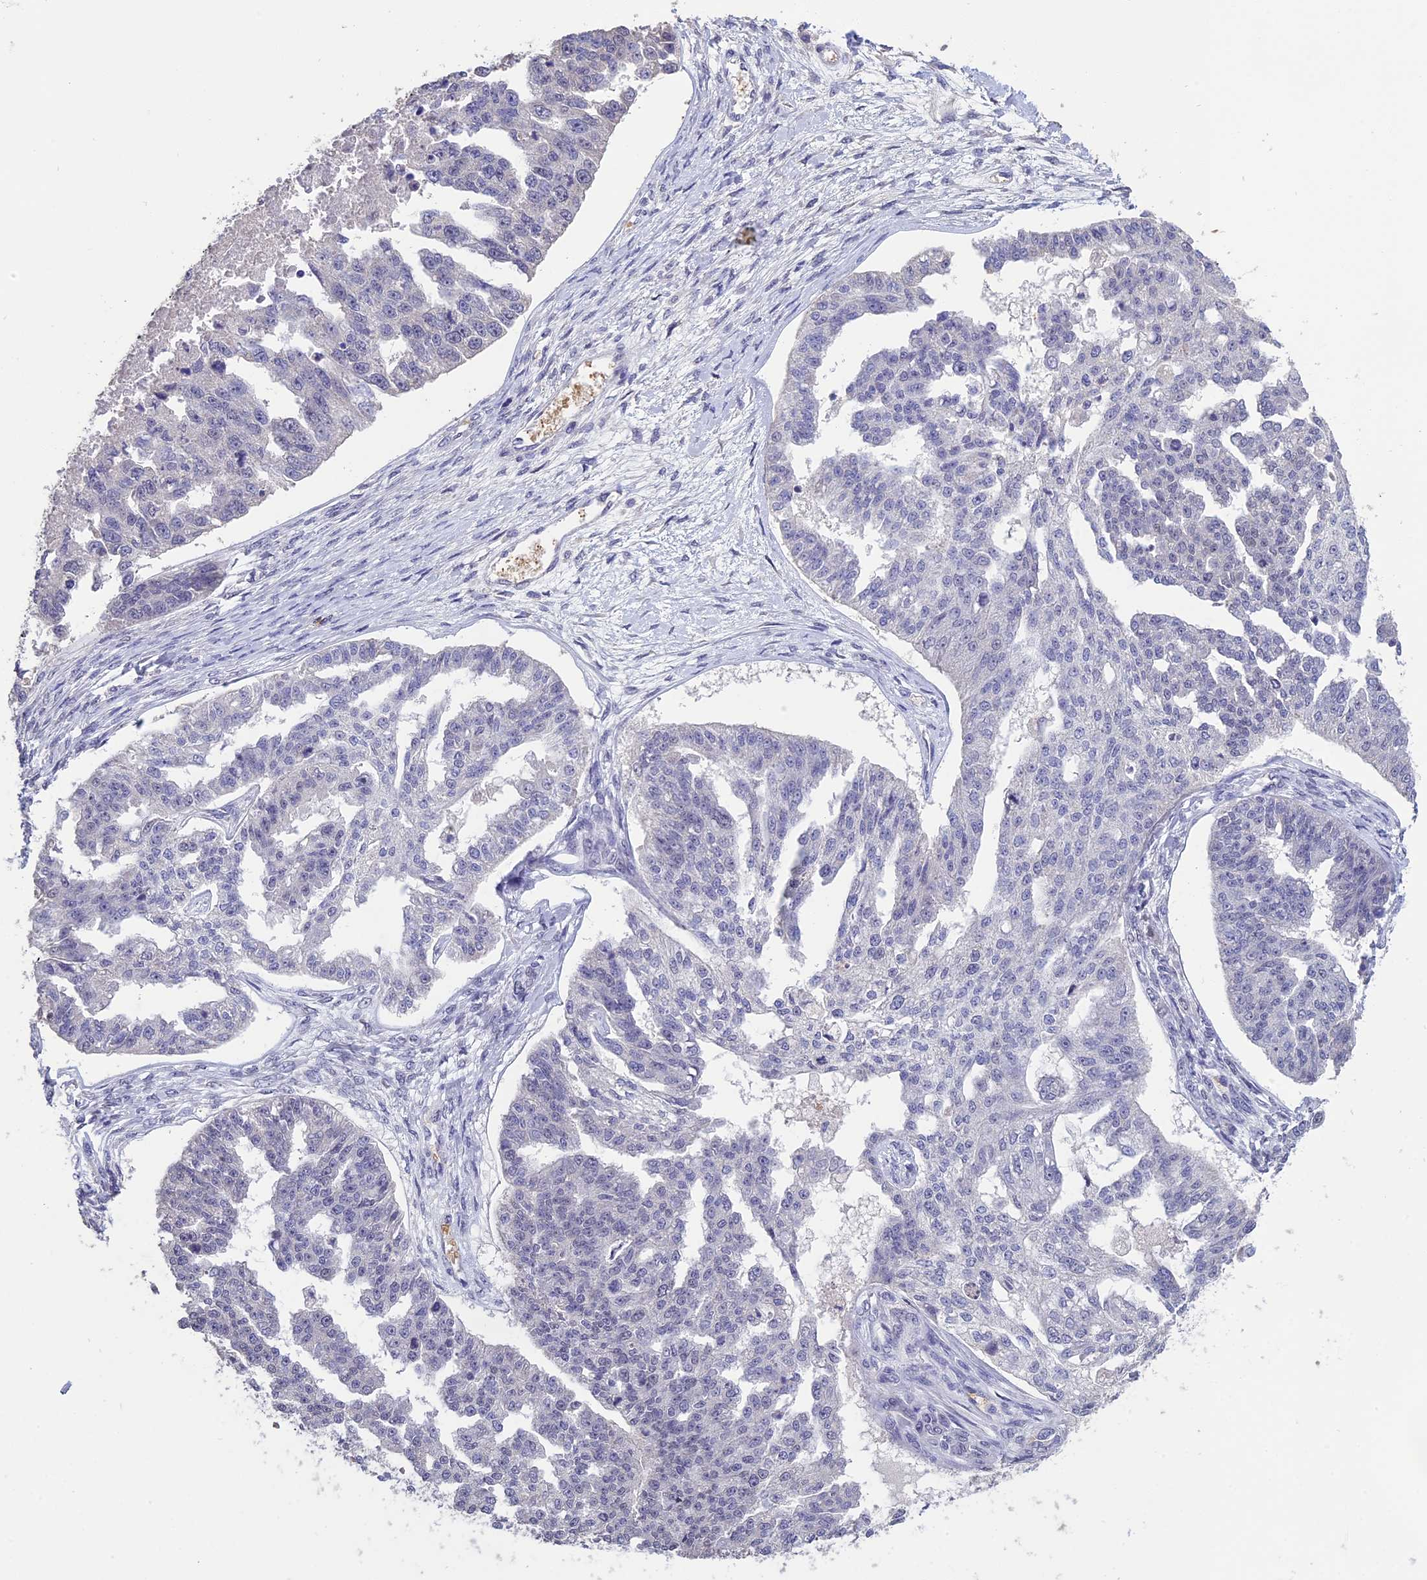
{"staining": {"intensity": "negative", "quantity": "none", "location": "none"}, "tissue": "ovarian cancer", "cell_type": "Tumor cells", "image_type": "cancer", "snomed": [{"axis": "morphology", "description": "Cystadenocarcinoma, serous, NOS"}, {"axis": "topography", "description": "Ovary"}], "caption": "This is a image of IHC staining of serous cystadenocarcinoma (ovarian), which shows no positivity in tumor cells.", "gene": "KNOP1", "patient": {"sex": "female", "age": 58}}